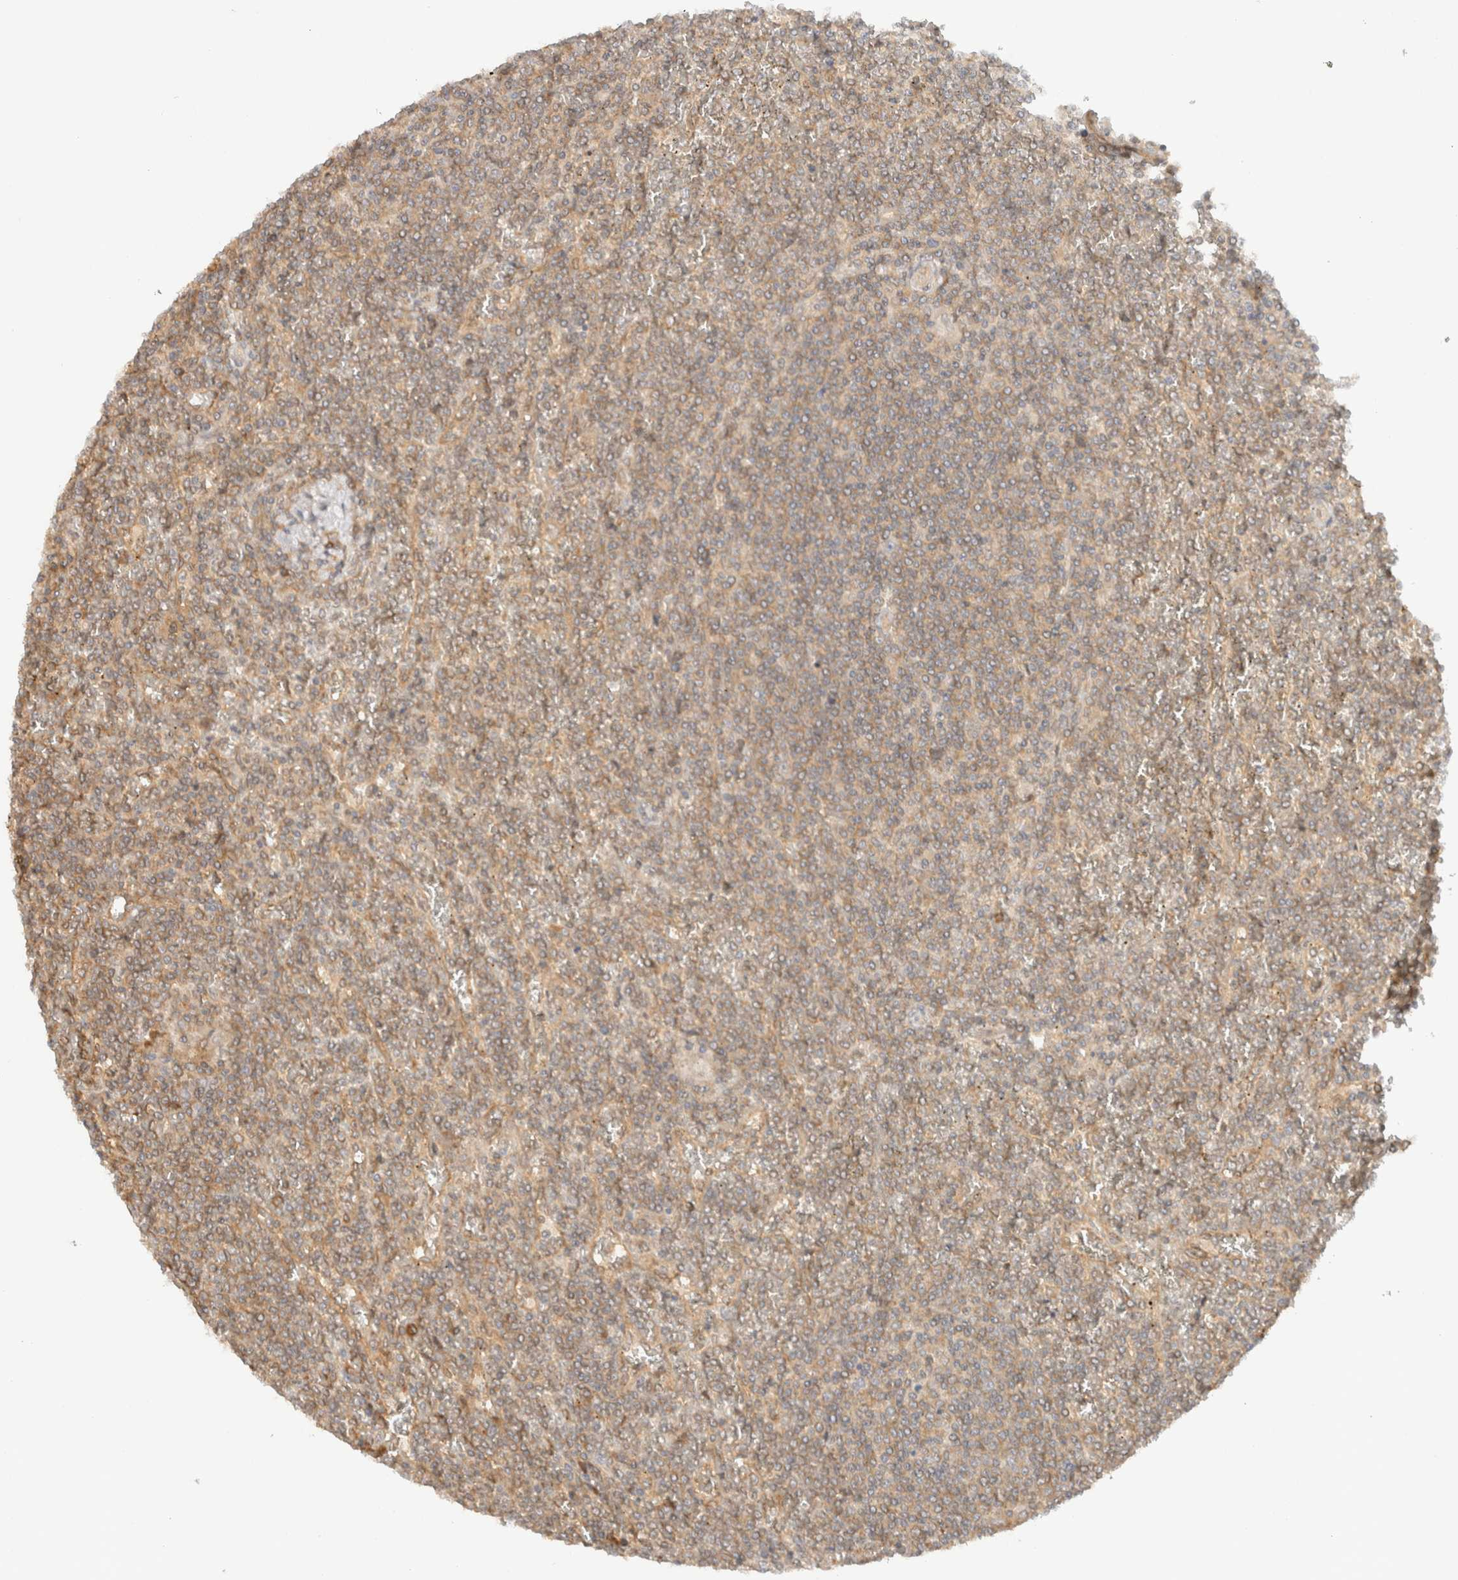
{"staining": {"intensity": "weak", "quantity": "25%-75%", "location": "cytoplasmic/membranous"}, "tissue": "lymphoma", "cell_type": "Tumor cells", "image_type": "cancer", "snomed": [{"axis": "morphology", "description": "Malignant lymphoma, non-Hodgkin's type, Low grade"}, {"axis": "topography", "description": "Spleen"}], "caption": "Lymphoma was stained to show a protein in brown. There is low levels of weak cytoplasmic/membranous expression in about 25%-75% of tumor cells.", "gene": "ARFGEF2", "patient": {"sex": "female", "age": 19}}